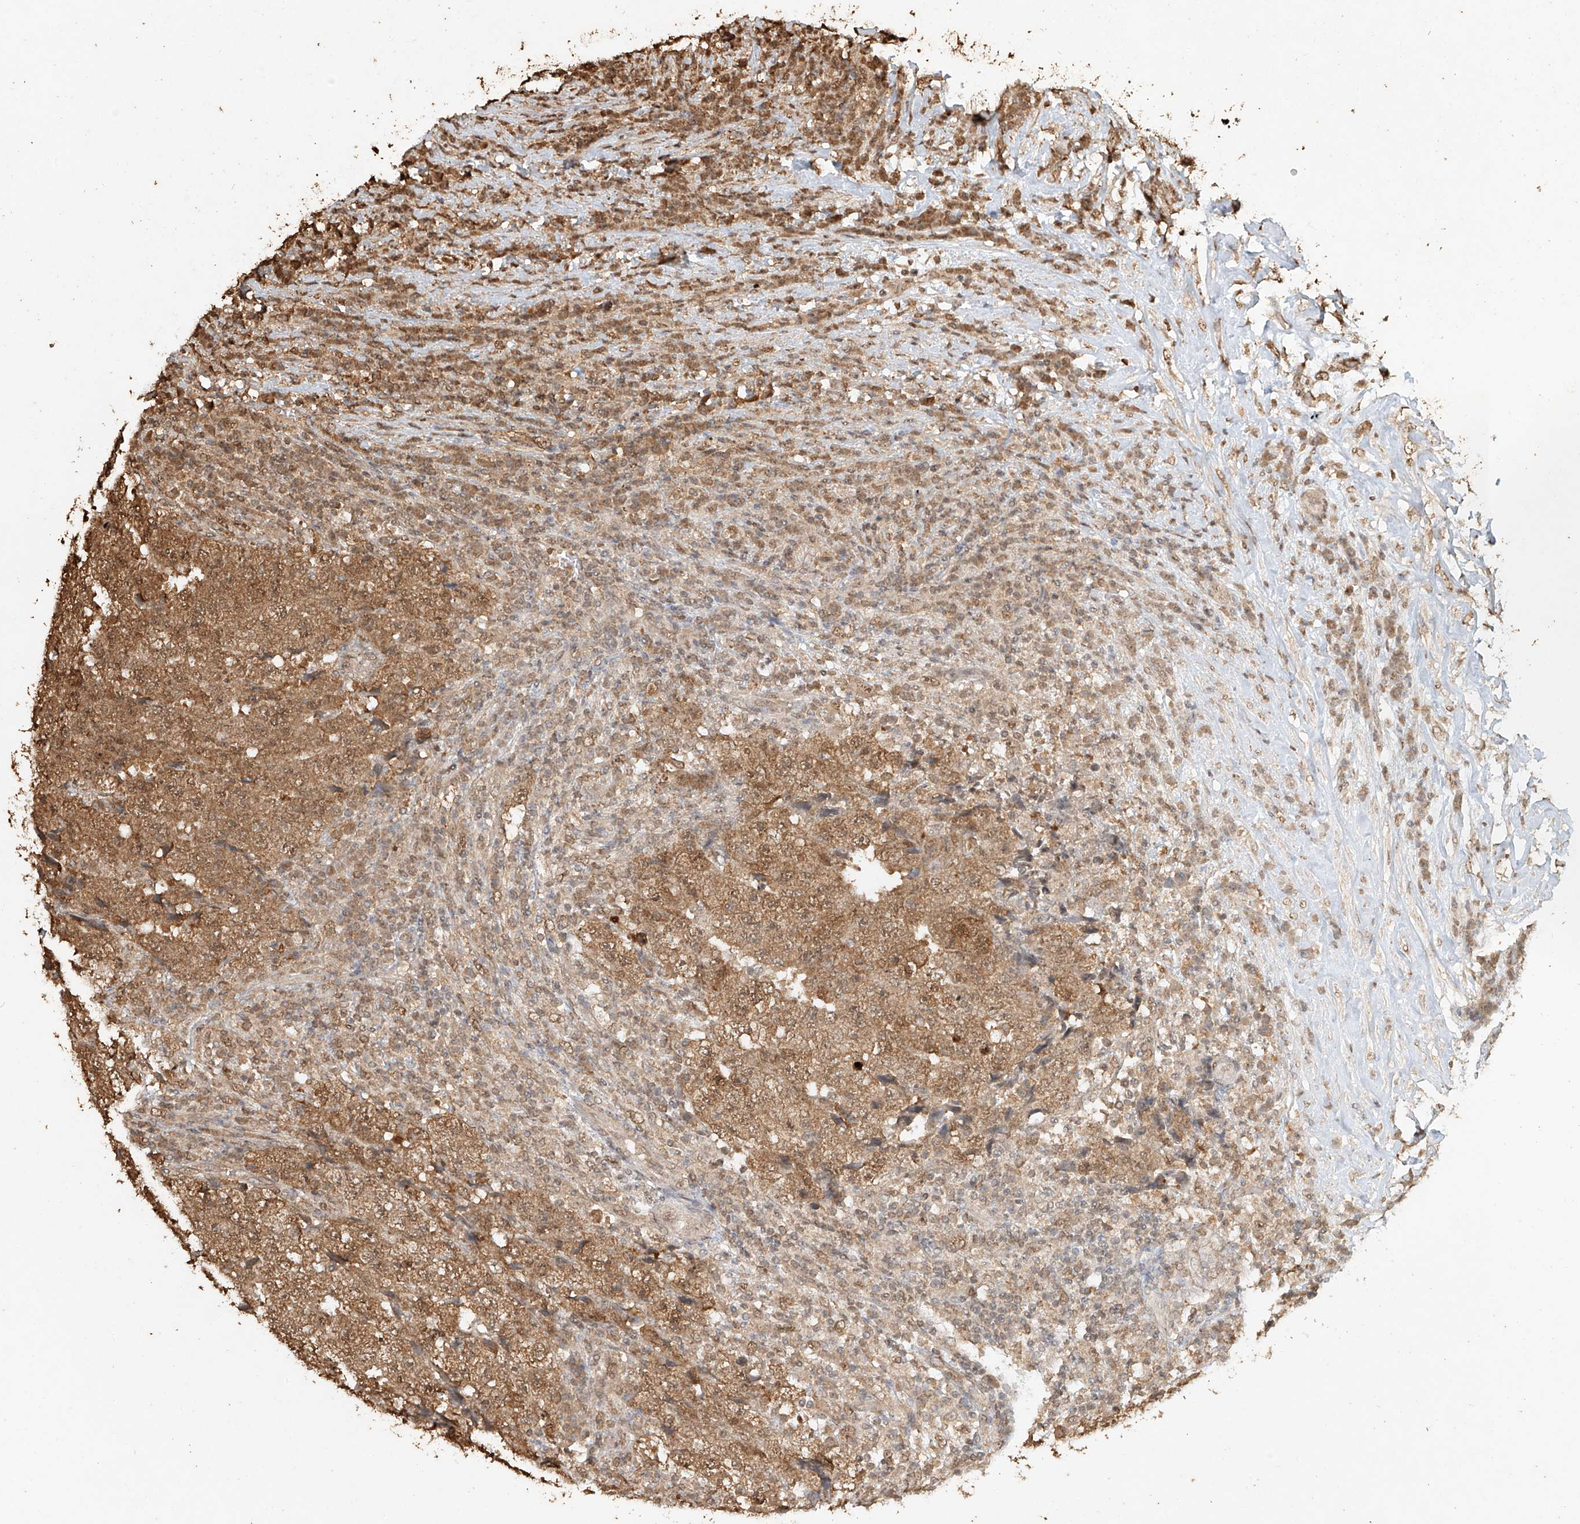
{"staining": {"intensity": "moderate", "quantity": ">75%", "location": "cytoplasmic/membranous,nuclear"}, "tissue": "testis cancer", "cell_type": "Tumor cells", "image_type": "cancer", "snomed": [{"axis": "morphology", "description": "Necrosis, NOS"}, {"axis": "morphology", "description": "Carcinoma, Embryonal, NOS"}, {"axis": "topography", "description": "Testis"}], "caption": "The image displays immunohistochemical staining of testis cancer. There is moderate cytoplasmic/membranous and nuclear expression is identified in about >75% of tumor cells.", "gene": "TIGAR", "patient": {"sex": "male", "age": 19}}